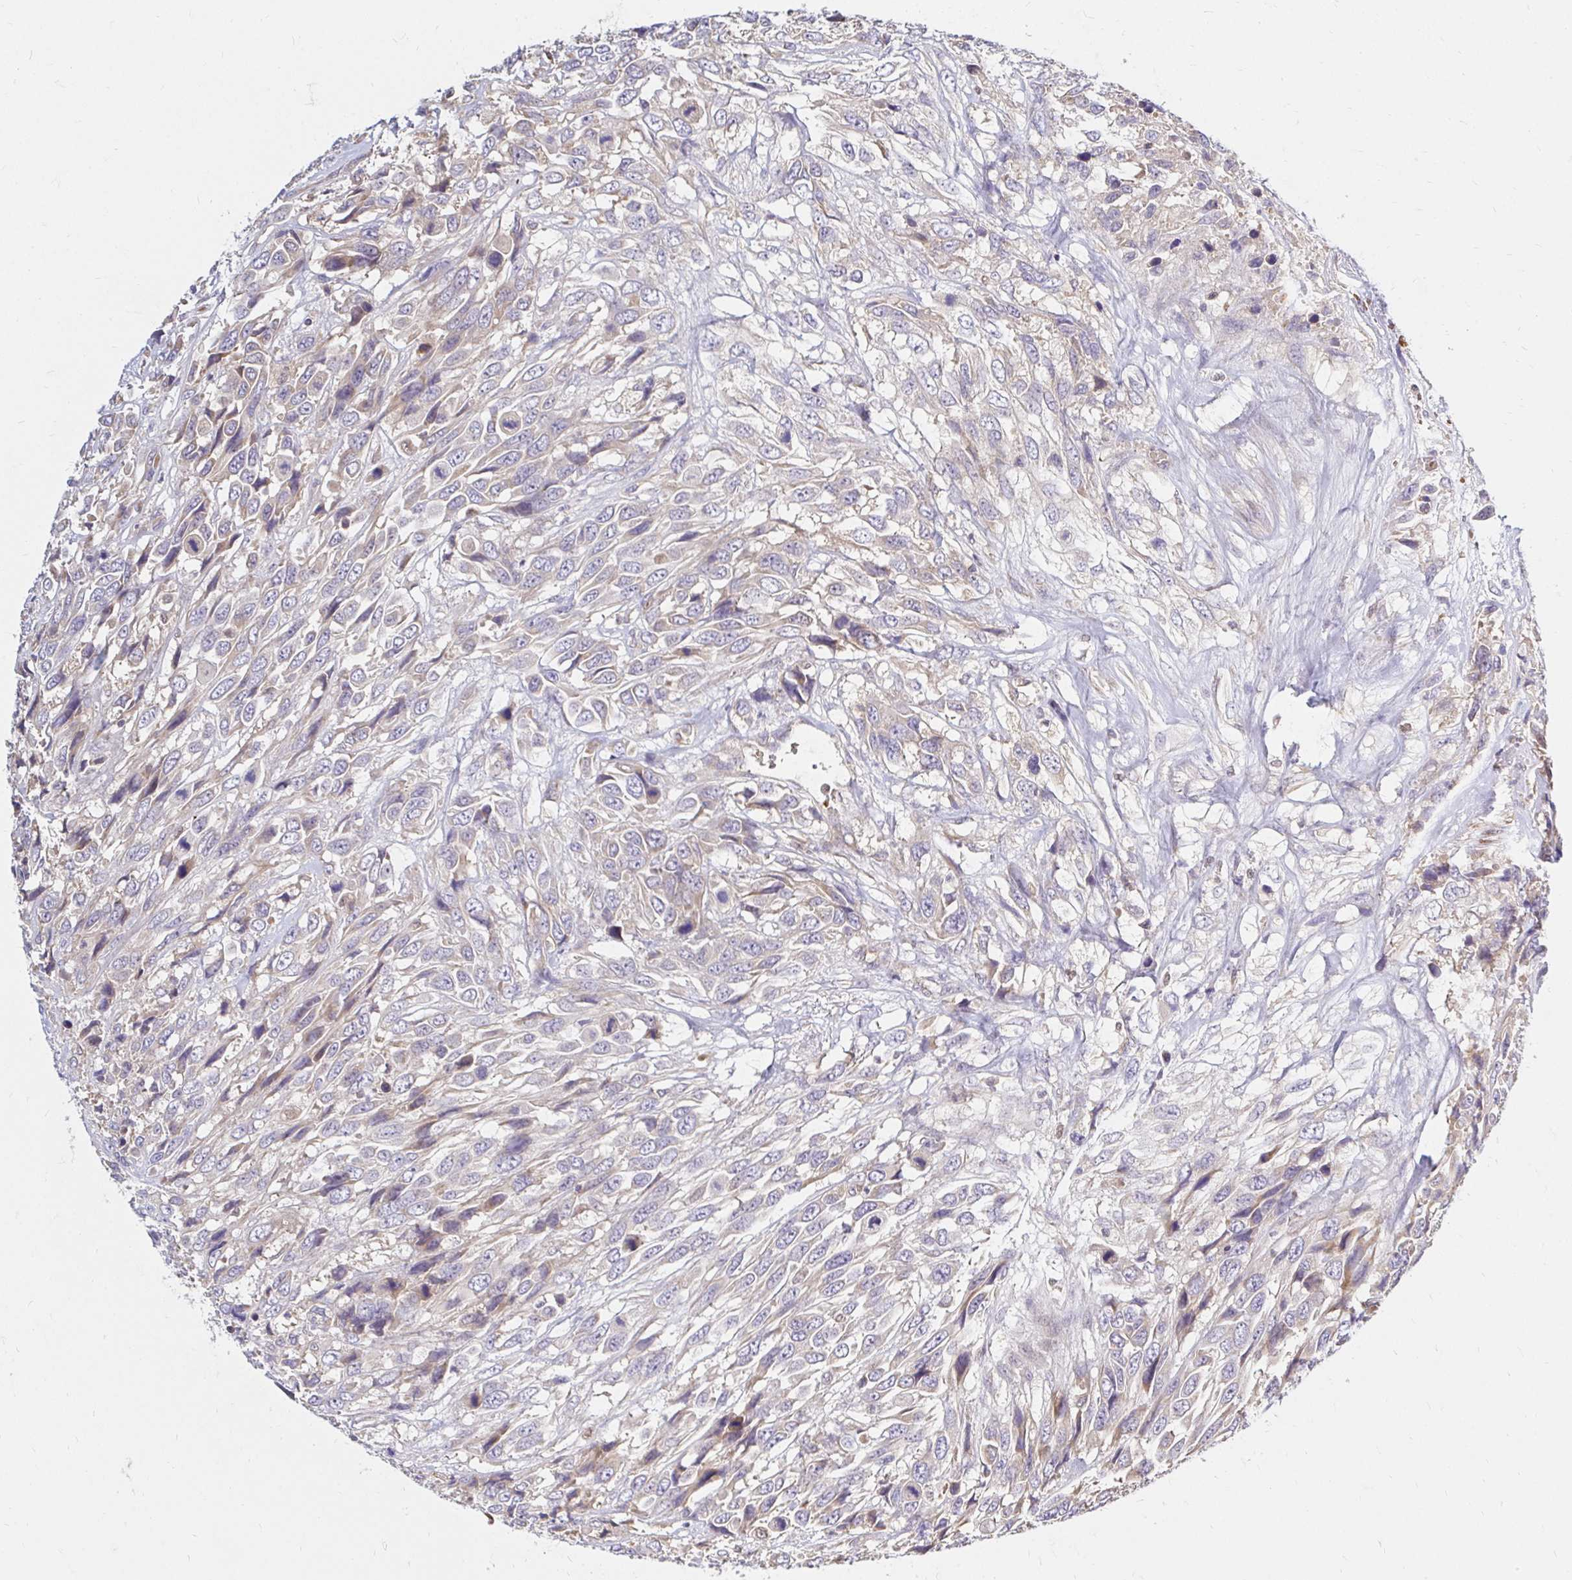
{"staining": {"intensity": "negative", "quantity": "none", "location": "none"}, "tissue": "urothelial cancer", "cell_type": "Tumor cells", "image_type": "cancer", "snomed": [{"axis": "morphology", "description": "Urothelial carcinoma, High grade"}, {"axis": "topography", "description": "Urinary bladder"}], "caption": "DAB (3,3'-diaminobenzidine) immunohistochemical staining of urothelial cancer demonstrates no significant positivity in tumor cells. The staining was performed using DAB to visualize the protein expression in brown, while the nuclei were stained in blue with hematoxylin (Magnification: 20x).", "gene": "ARHGEF37", "patient": {"sex": "female", "age": 70}}